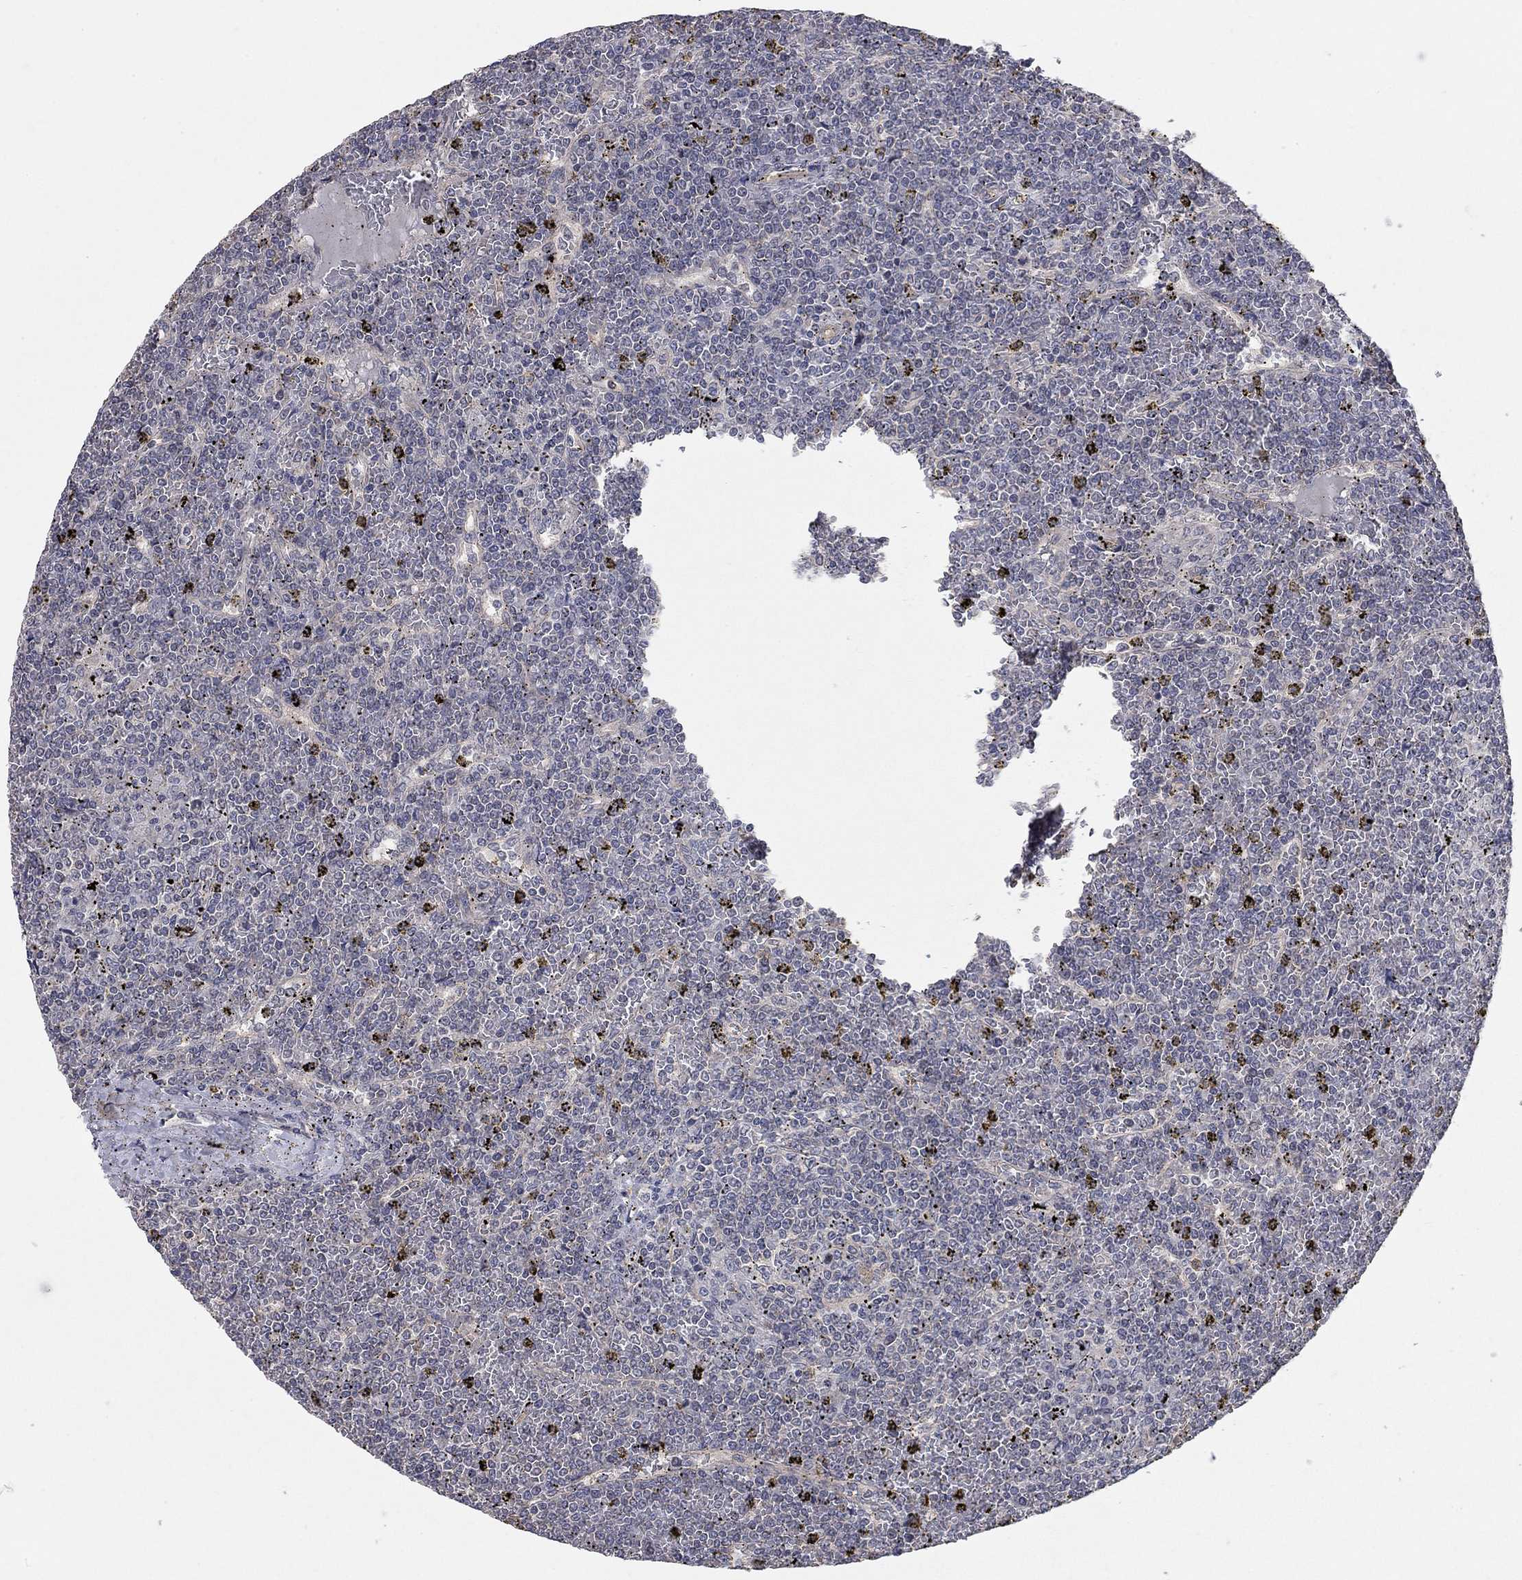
{"staining": {"intensity": "negative", "quantity": "none", "location": "none"}, "tissue": "lymphoma", "cell_type": "Tumor cells", "image_type": "cancer", "snomed": [{"axis": "morphology", "description": "Malignant lymphoma, non-Hodgkin's type, Low grade"}, {"axis": "topography", "description": "Spleen"}], "caption": "IHC histopathology image of human lymphoma stained for a protein (brown), which reveals no positivity in tumor cells. Brightfield microscopy of immunohistochemistry (IHC) stained with DAB (3,3'-diaminobenzidine) (brown) and hematoxylin (blue), captured at high magnification.", "gene": "WASF3", "patient": {"sex": "female", "age": 19}}